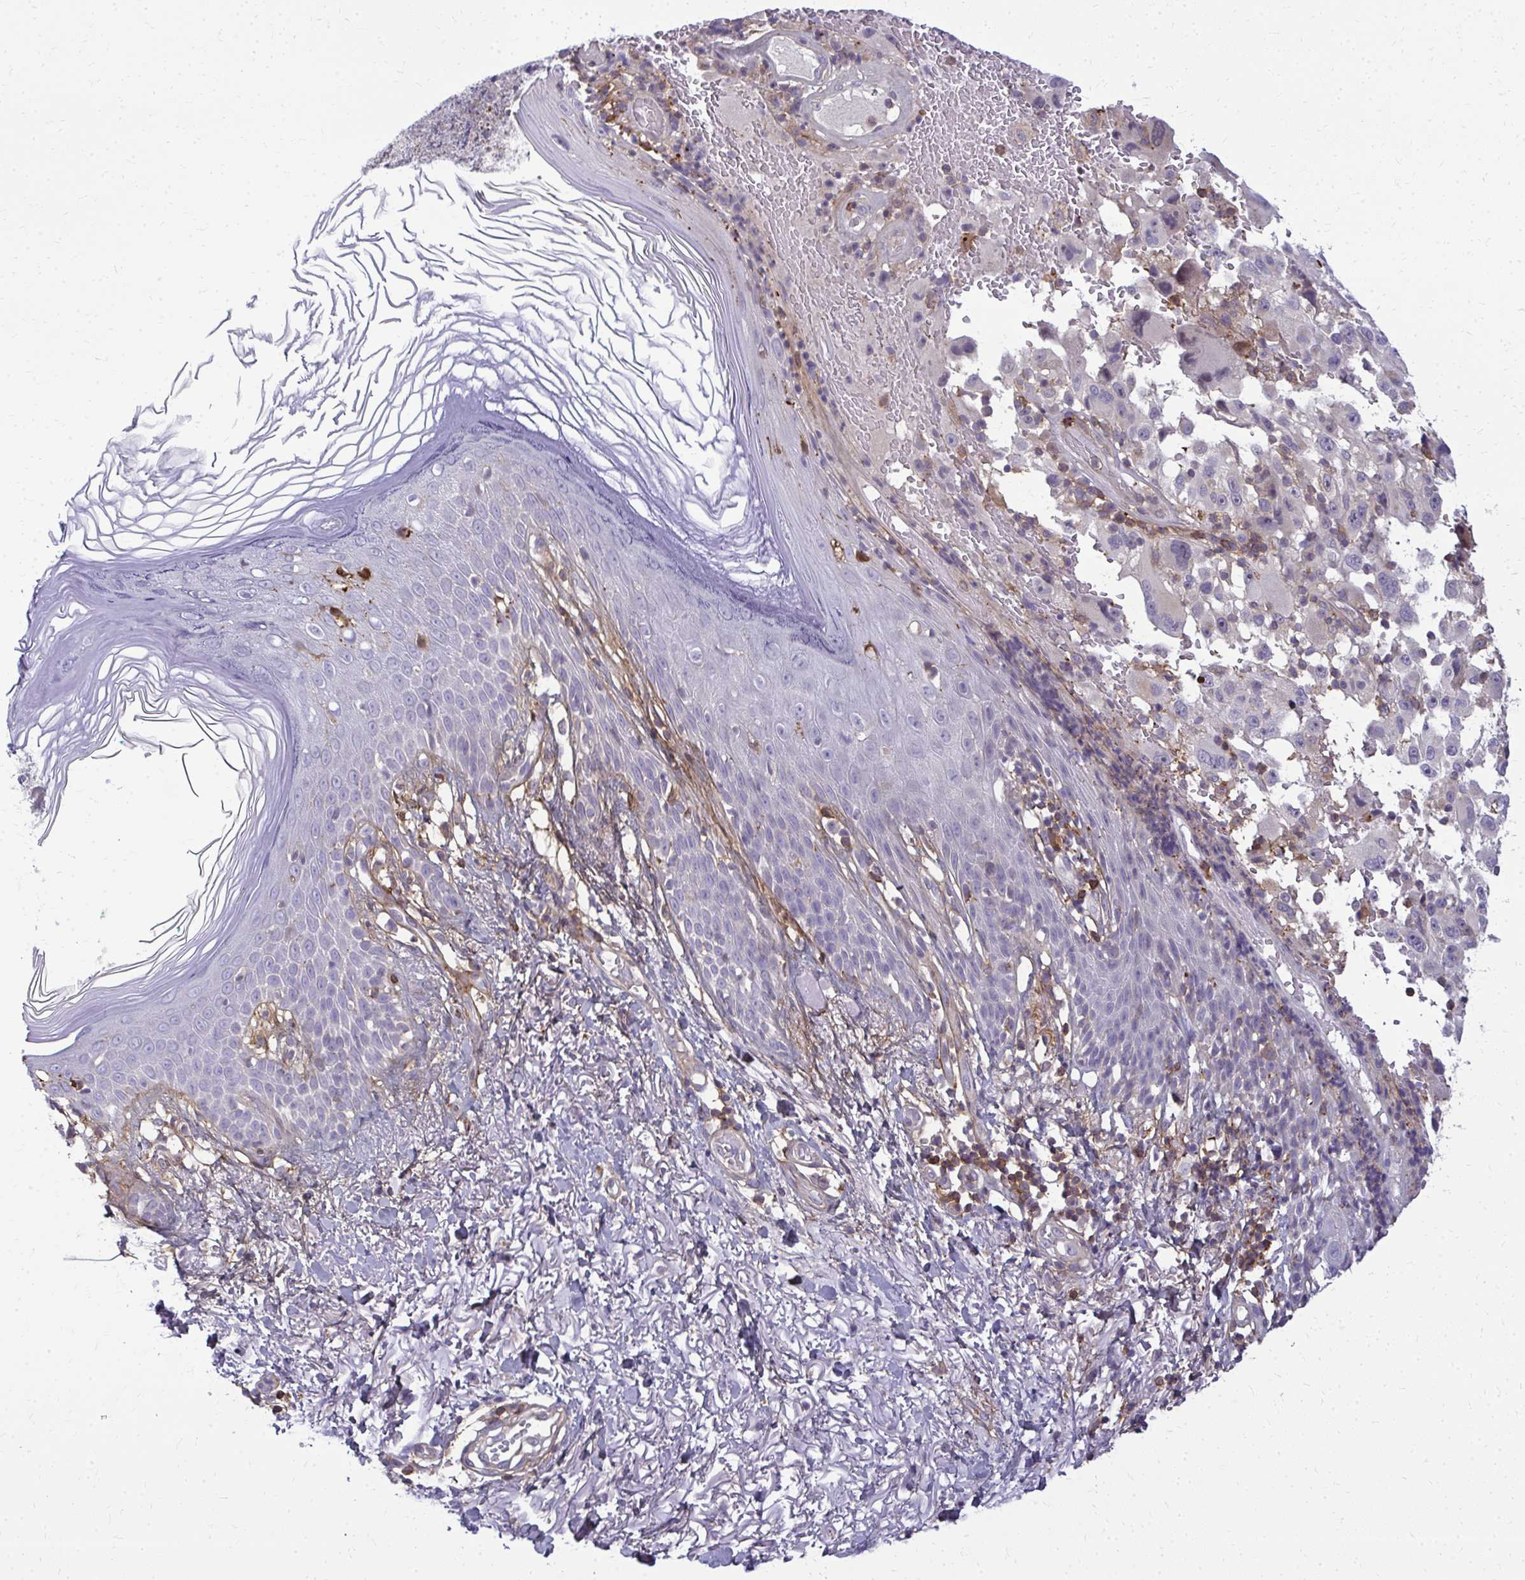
{"staining": {"intensity": "negative", "quantity": "none", "location": "none"}, "tissue": "melanoma", "cell_type": "Tumor cells", "image_type": "cancer", "snomed": [{"axis": "morphology", "description": "Malignant melanoma, NOS"}, {"axis": "topography", "description": "Skin"}], "caption": "High power microscopy micrograph of an immunohistochemistry (IHC) image of malignant melanoma, revealing no significant staining in tumor cells. The staining is performed using DAB brown chromogen with nuclei counter-stained in using hematoxylin.", "gene": "AP5M1", "patient": {"sex": "female", "age": 71}}